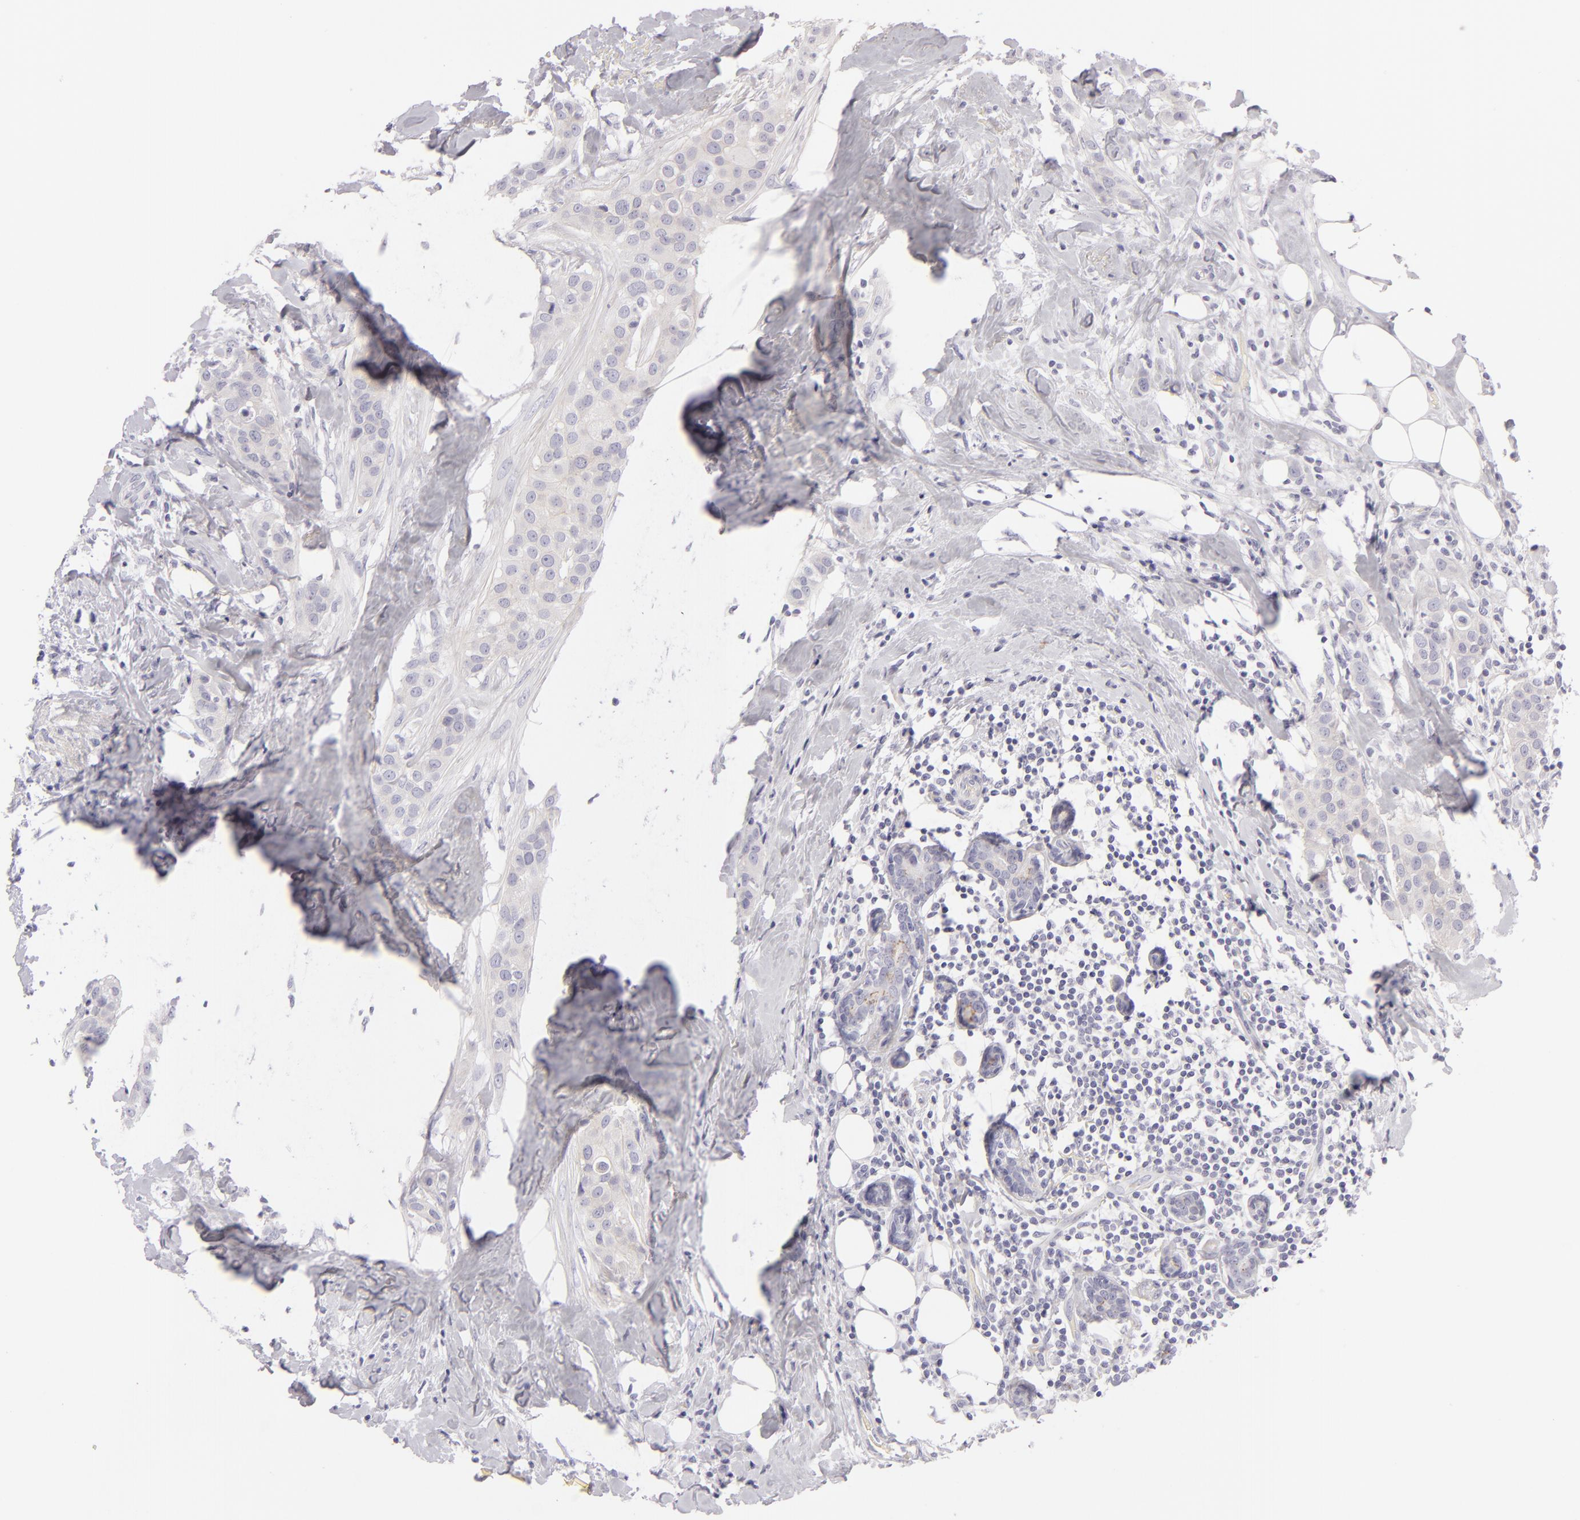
{"staining": {"intensity": "weak", "quantity": "25%-75%", "location": "cytoplasmic/membranous"}, "tissue": "breast cancer", "cell_type": "Tumor cells", "image_type": "cancer", "snomed": [{"axis": "morphology", "description": "Duct carcinoma"}, {"axis": "topography", "description": "Breast"}], "caption": "Tumor cells reveal weak cytoplasmic/membranous positivity in about 25%-75% of cells in breast intraductal carcinoma.", "gene": "DLG4", "patient": {"sex": "female", "age": 45}}